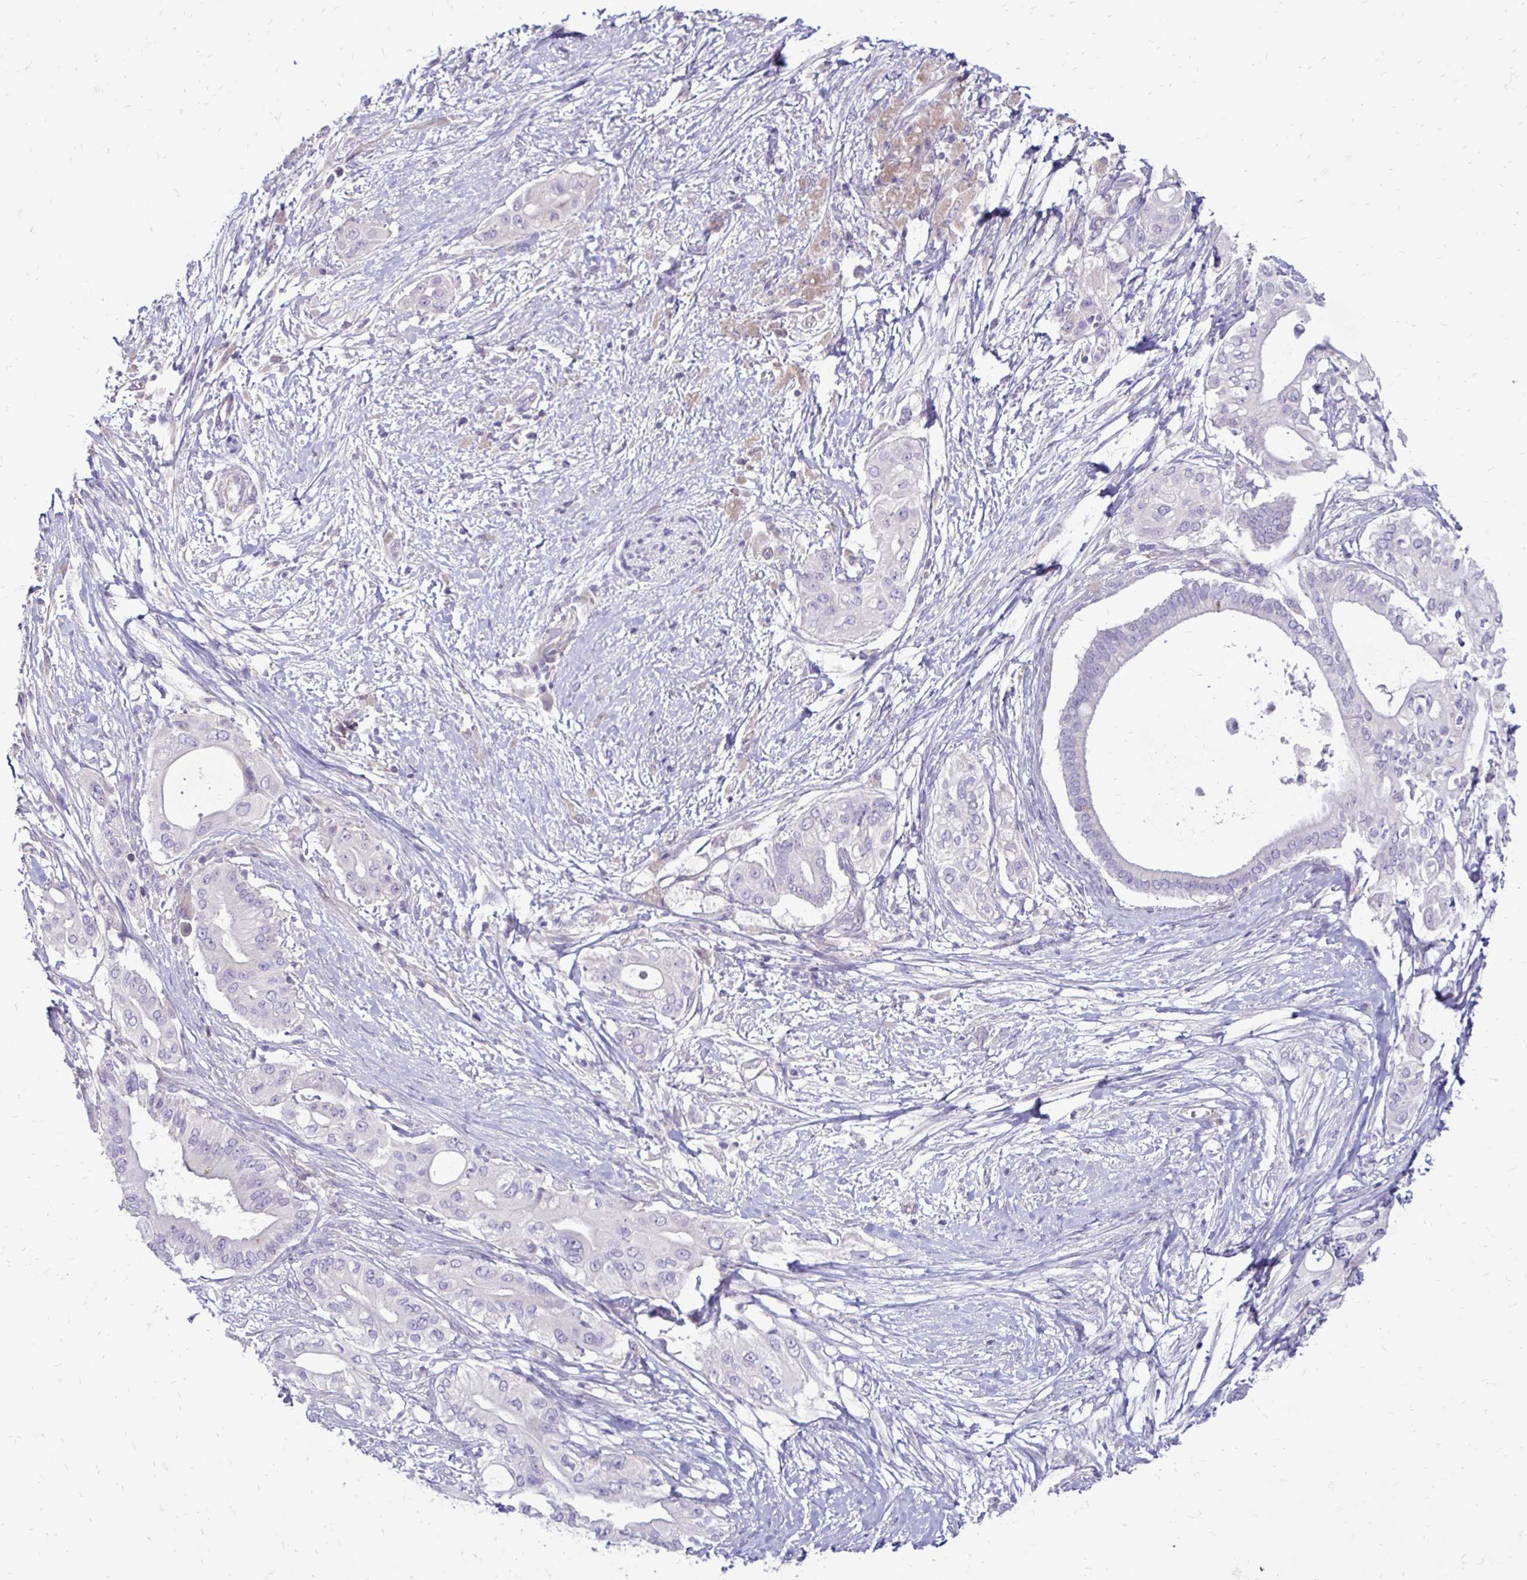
{"staining": {"intensity": "negative", "quantity": "none", "location": "none"}, "tissue": "pancreatic cancer", "cell_type": "Tumor cells", "image_type": "cancer", "snomed": [{"axis": "morphology", "description": "Adenocarcinoma, NOS"}, {"axis": "topography", "description": "Pancreas"}], "caption": "Tumor cells show no significant positivity in adenocarcinoma (pancreatic). (Brightfield microscopy of DAB (3,3'-diaminobenzidine) immunohistochemistry at high magnification).", "gene": "GAS2", "patient": {"sex": "male", "age": 68}}